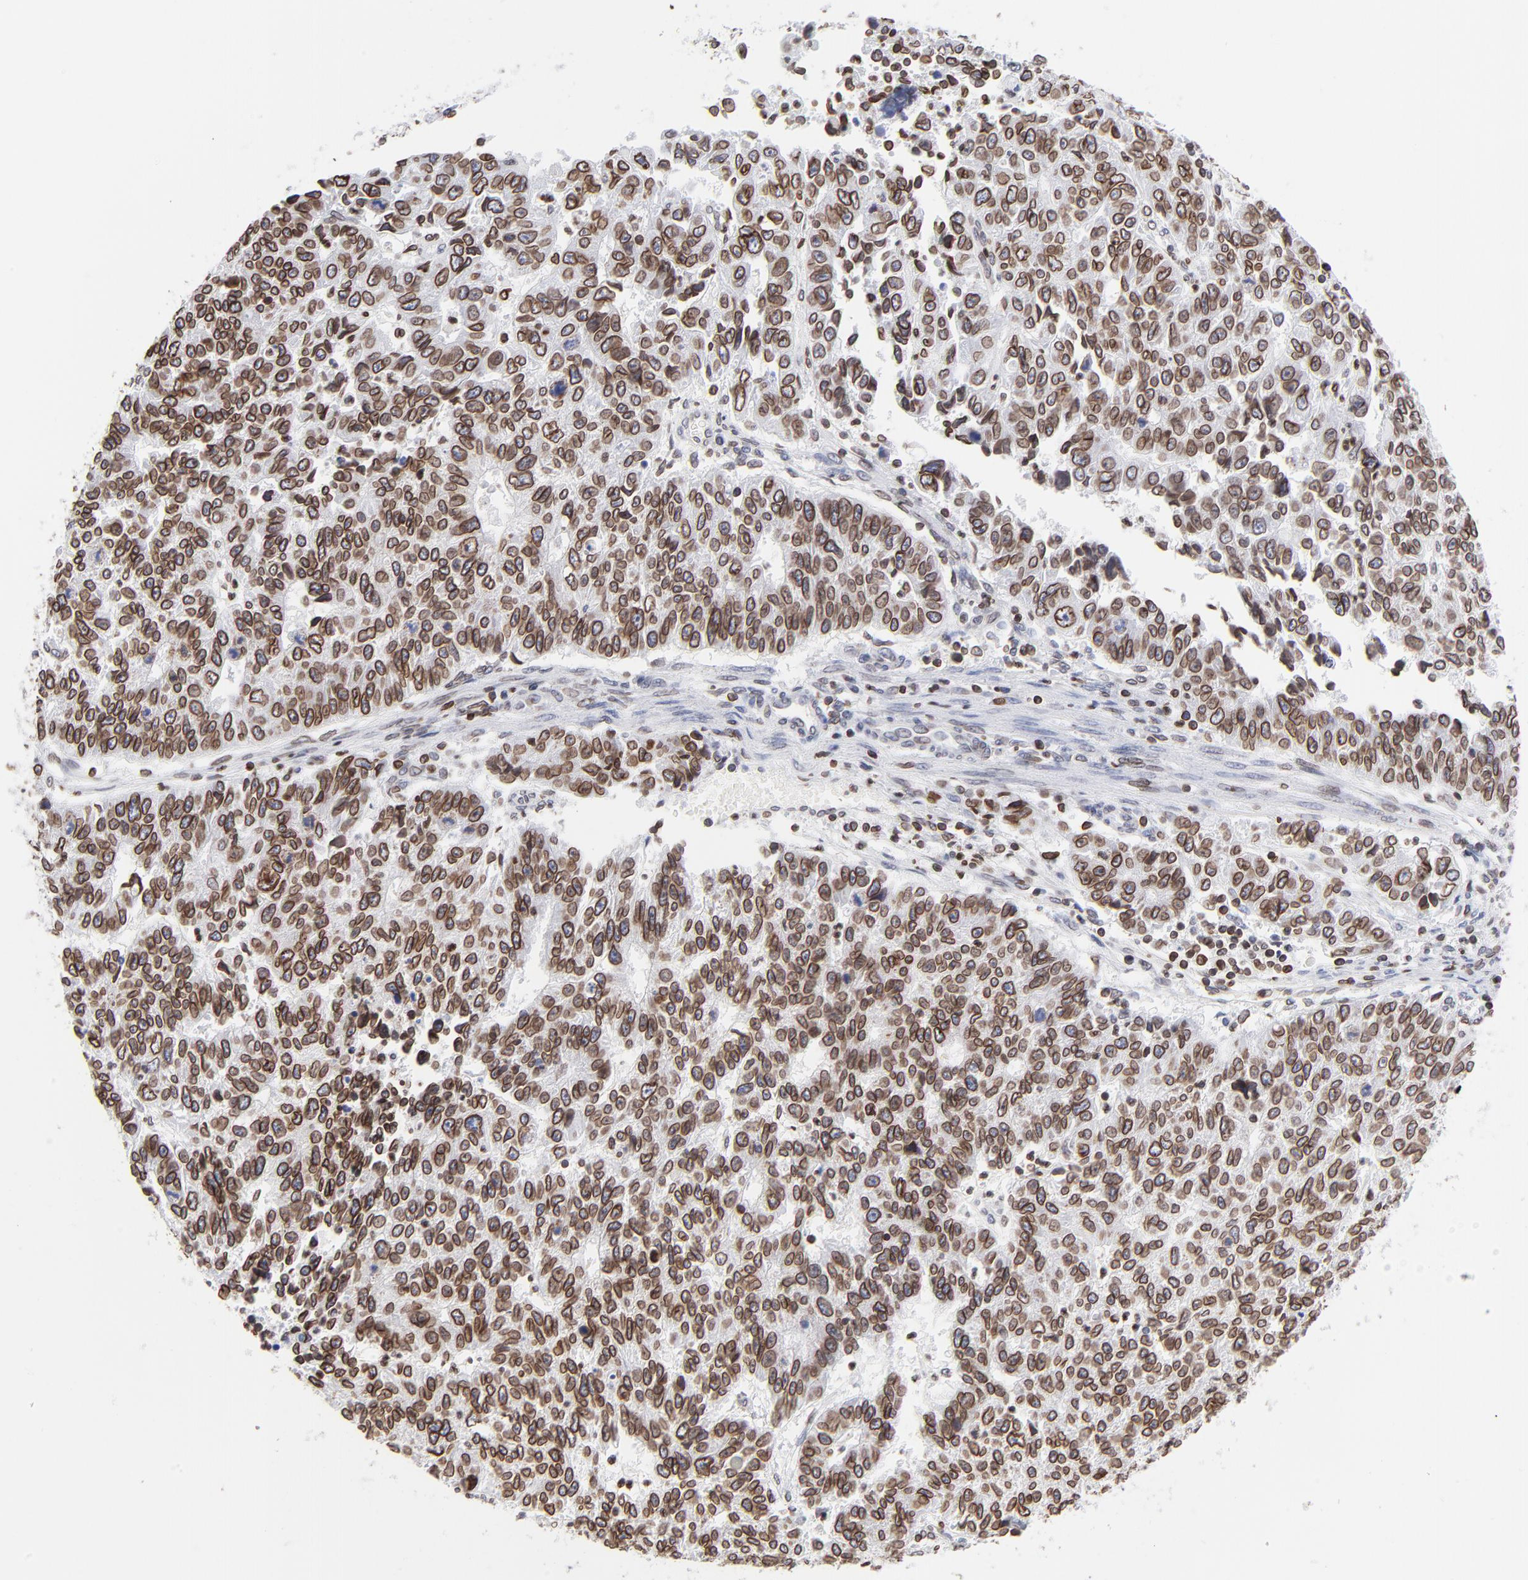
{"staining": {"intensity": "strong", "quantity": ">75%", "location": "cytoplasmic/membranous,nuclear"}, "tissue": "endometrial cancer", "cell_type": "Tumor cells", "image_type": "cancer", "snomed": [{"axis": "morphology", "description": "Adenocarcinoma, NOS"}, {"axis": "topography", "description": "Endometrium"}], "caption": "A high amount of strong cytoplasmic/membranous and nuclear positivity is appreciated in about >75% of tumor cells in adenocarcinoma (endometrial) tissue.", "gene": "THAP7", "patient": {"sex": "female", "age": 42}}